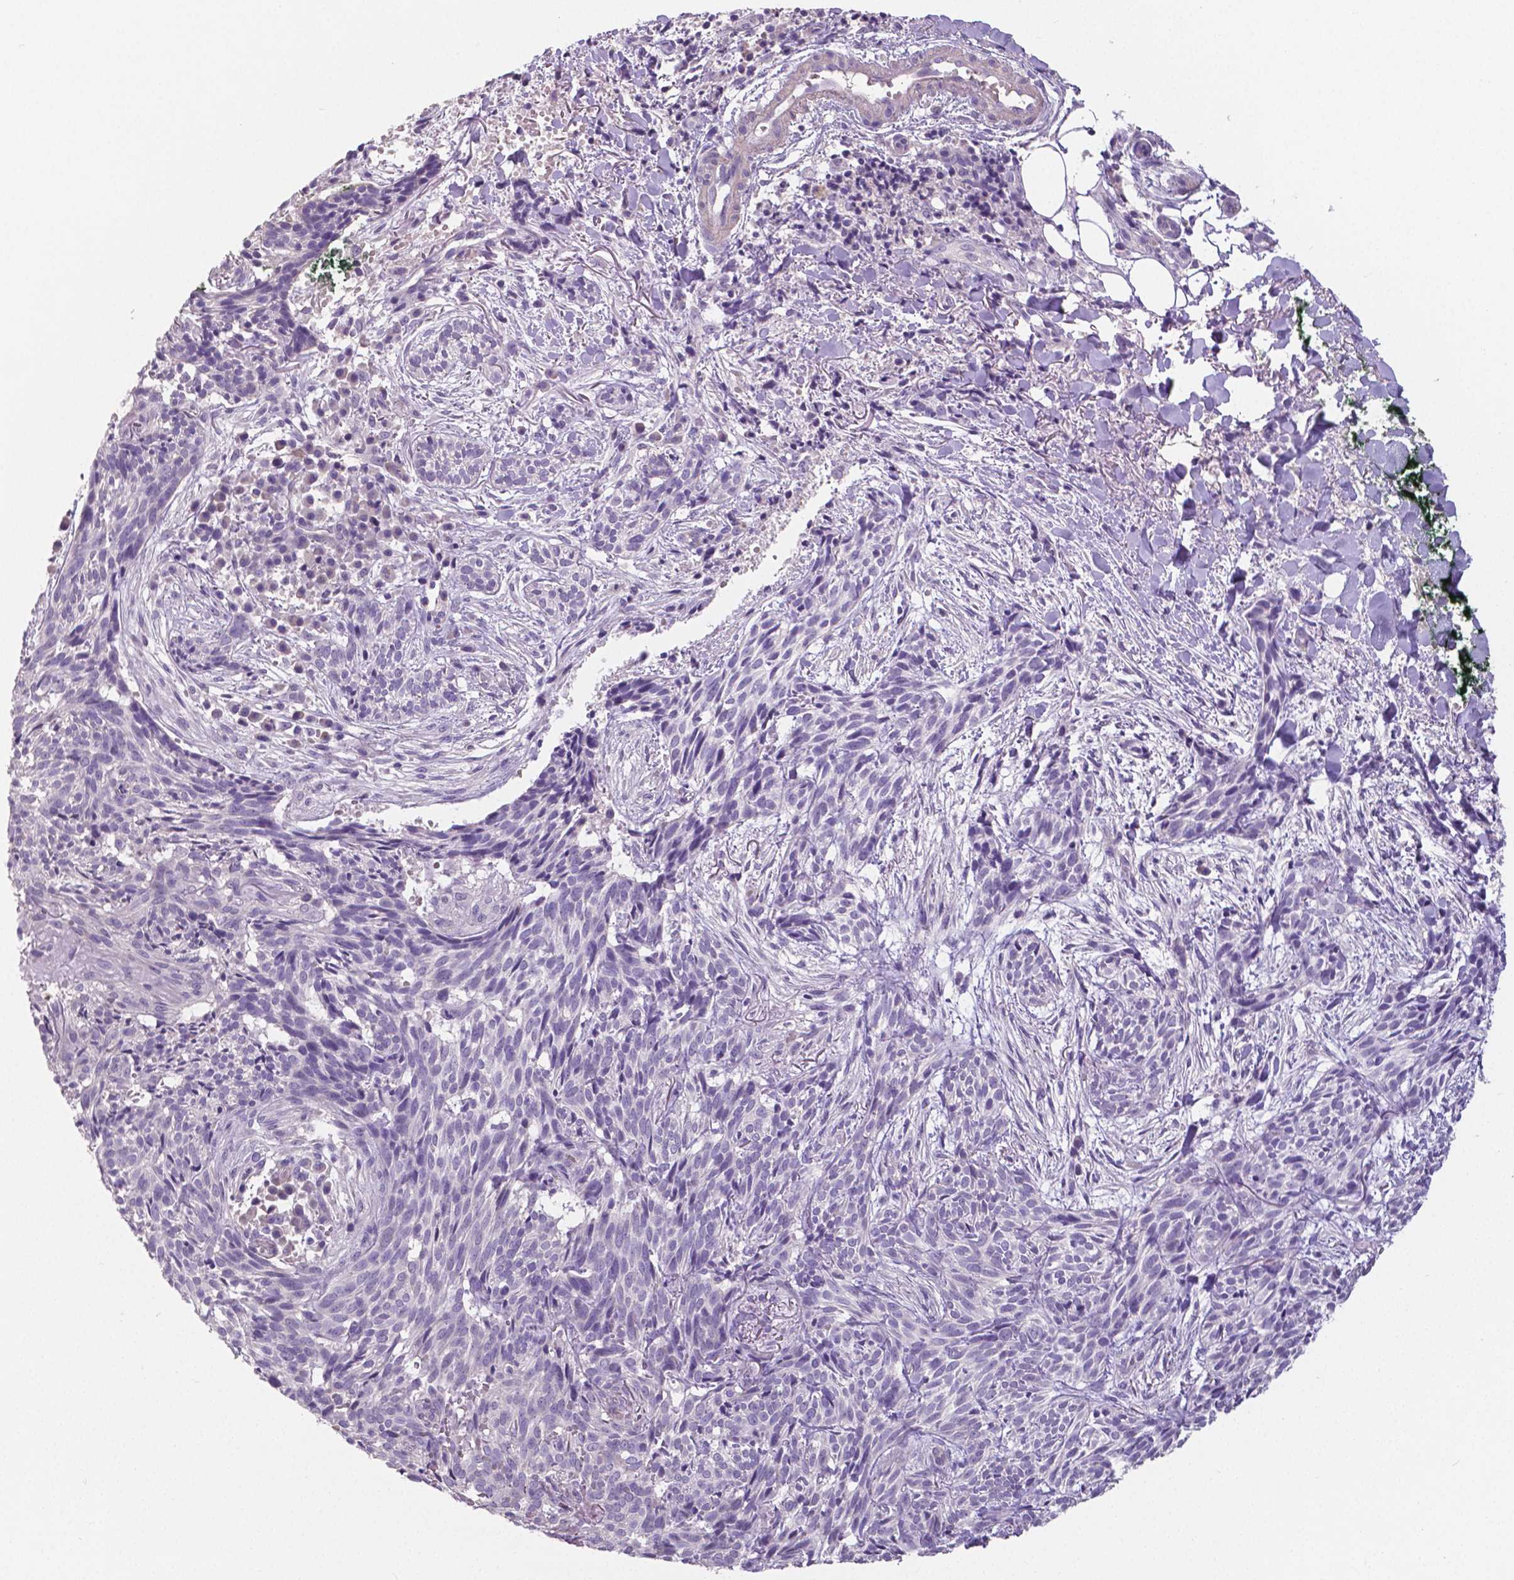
{"staining": {"intensity": "negative", "quantity": "none", "location": "none"}, "tissue": "skin cancer", "cell_type": "Tumor cells", "image_type": "cancer", "snomed": [{"axis": "morphology", "description": "Basal cell carcinoma"}, {"axis": "topography", "description": "Skin"}], "caption": "Image shows no protein positivity in tumor cells of skin cancer tissue.", "gene": "CRMP1", "patient": {"sex": "male", "age": 71}}